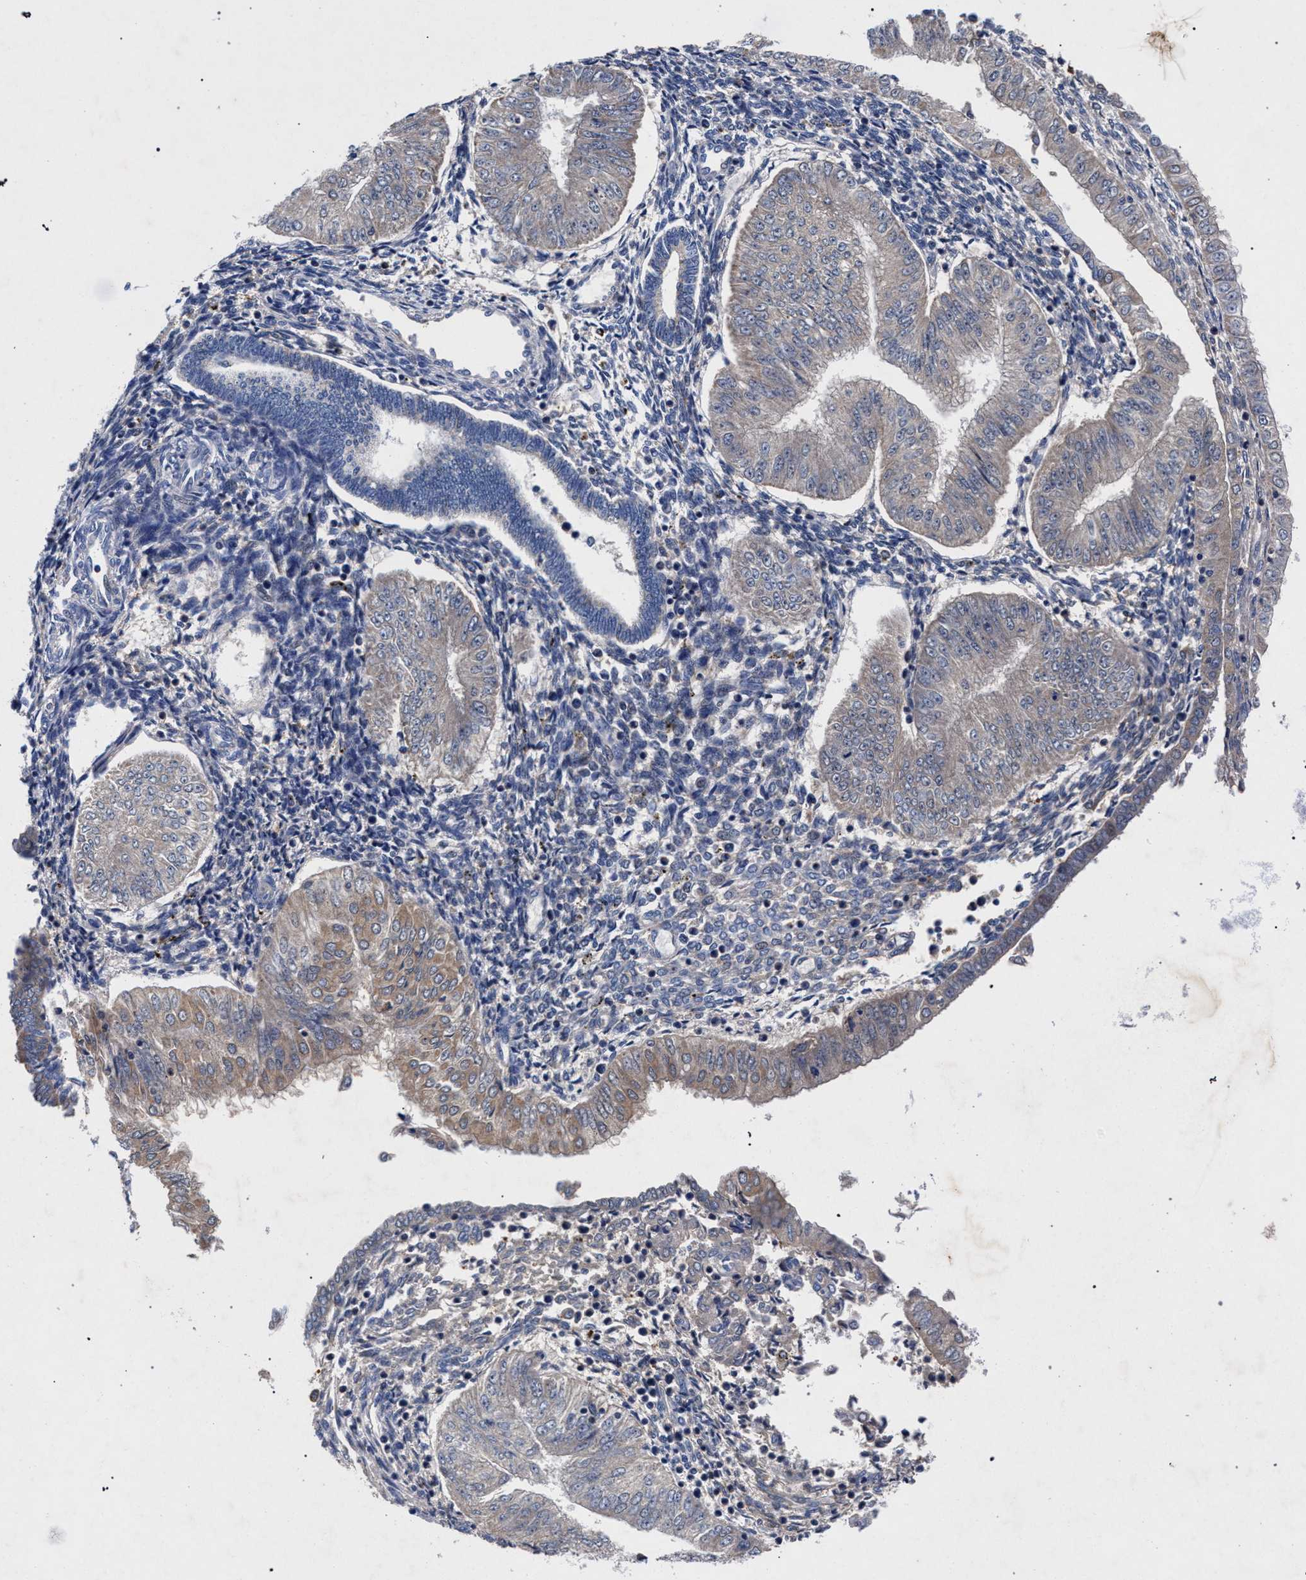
{"staining": {"intensity": "weak", "quantity": "<25%", "location": "cytoplasmic/membranous"}, "tissue": "endometrial cancer", "cell_type": "Tumor cells", "image_type": "cancer", "snomed": [{"axis": "morphology", "description": "Normal tissue, NOS"}, {"axis": "morphology", "description": "Adenocarcinoma, NOS"}, {"axis": "topography", "description": "Endometrium"}], "caption": "Tumor cells are negative for brown protein staining in endometrial cancer.", "gene": "HSD17B14", "patient": {"sex": "female", "age": 53}}